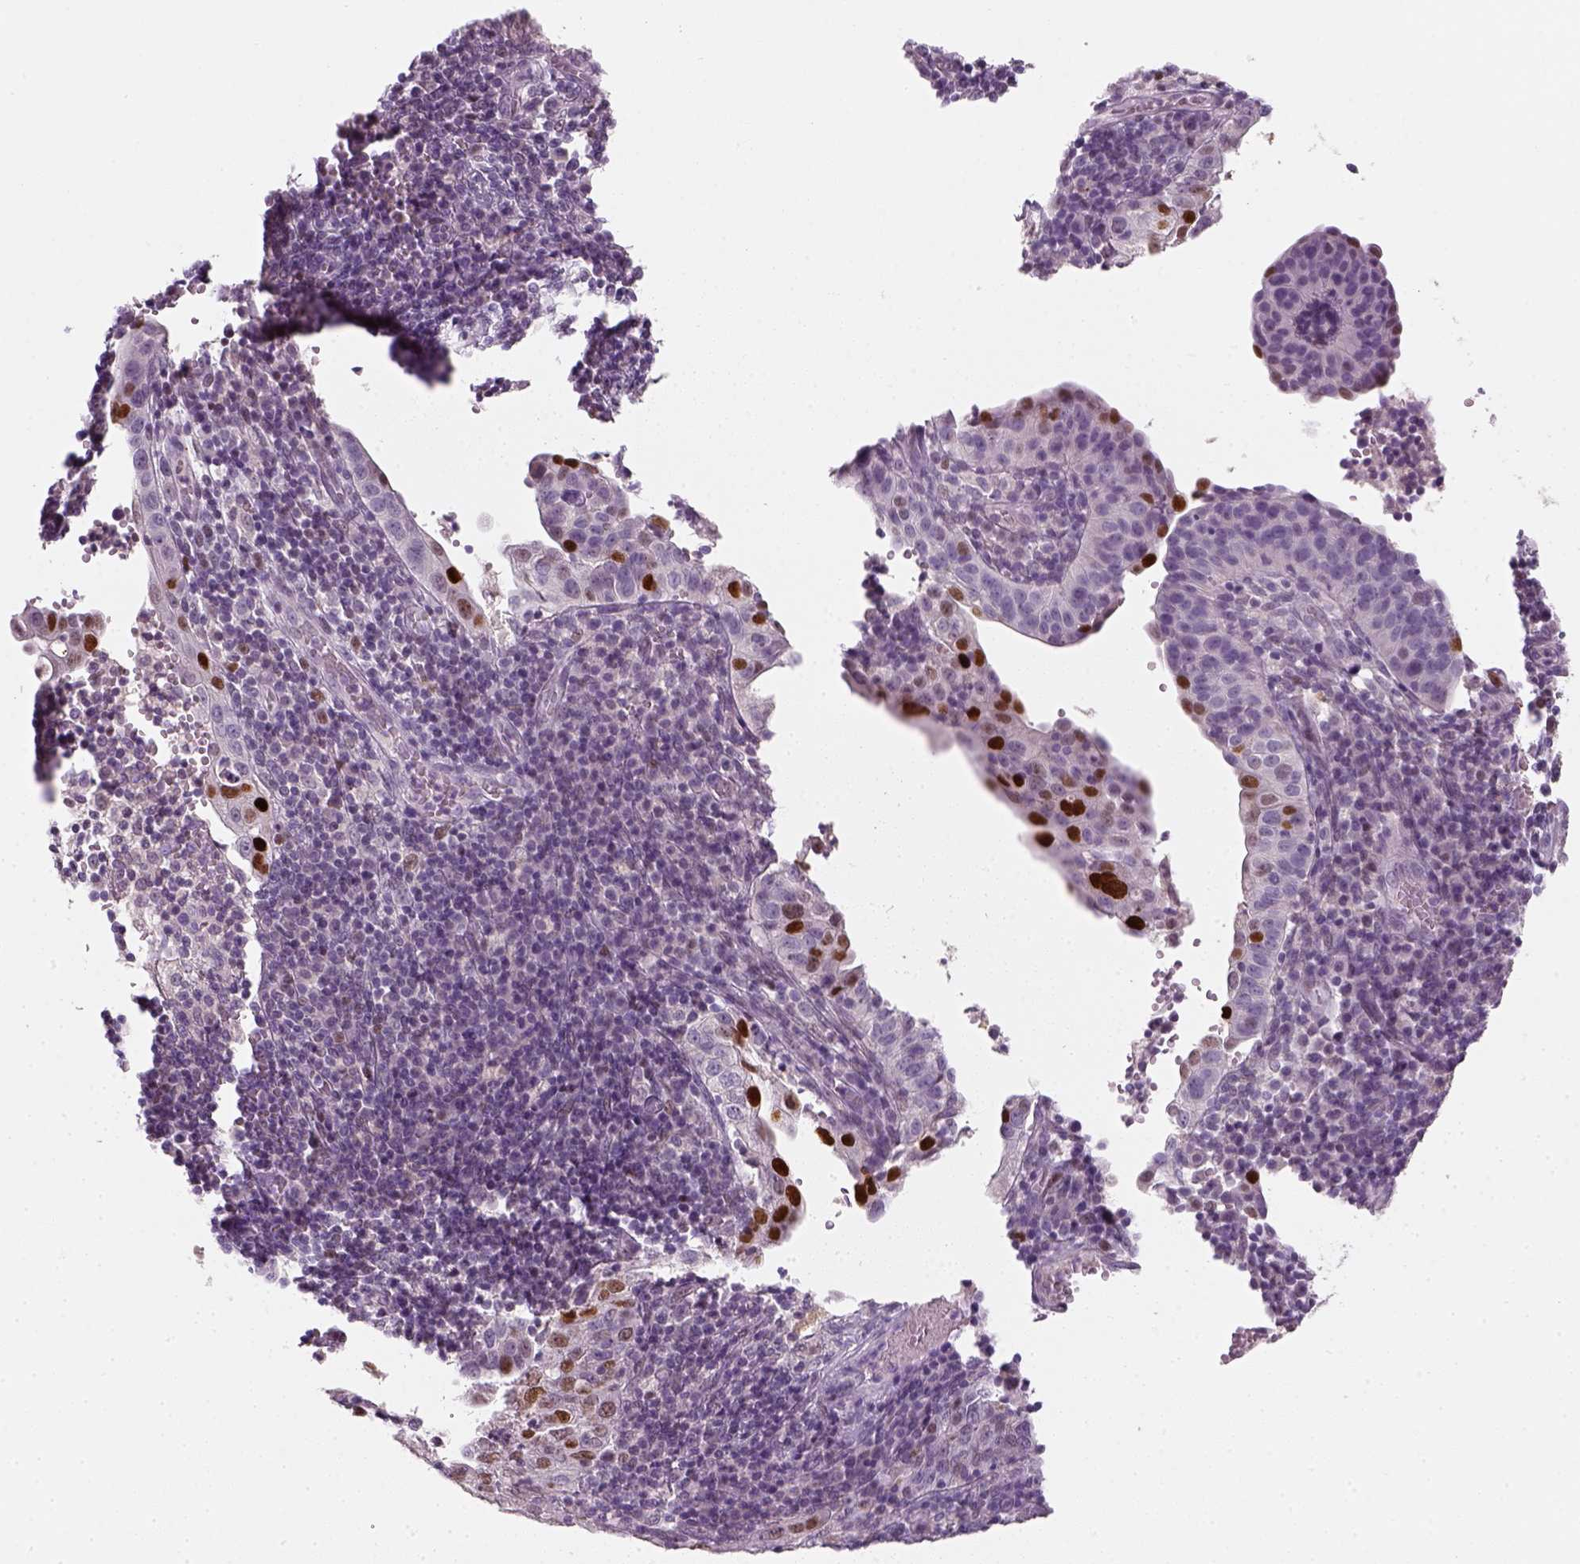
{"staining": {"intensity": "strong", "quantity": "<25%", "location": "nuclear"}, "tissue": "cervical cancer", "cell_type": "Tumor cells", "image_type": "cancer", "snomed": [{"axis": "morphology", "description": "Squamous cell carcinoma, NOS"}, {"axis": "topography", "description": "Cervix"}], "caption": "Squamous cell carcinoma (cervical) was stained to show a protein in brown. There is medium levels of strong nuclear positivity in approximately <25% of tumor cells.", "gene": "TP53", "patient": {"sex": "female", "age": 39}}